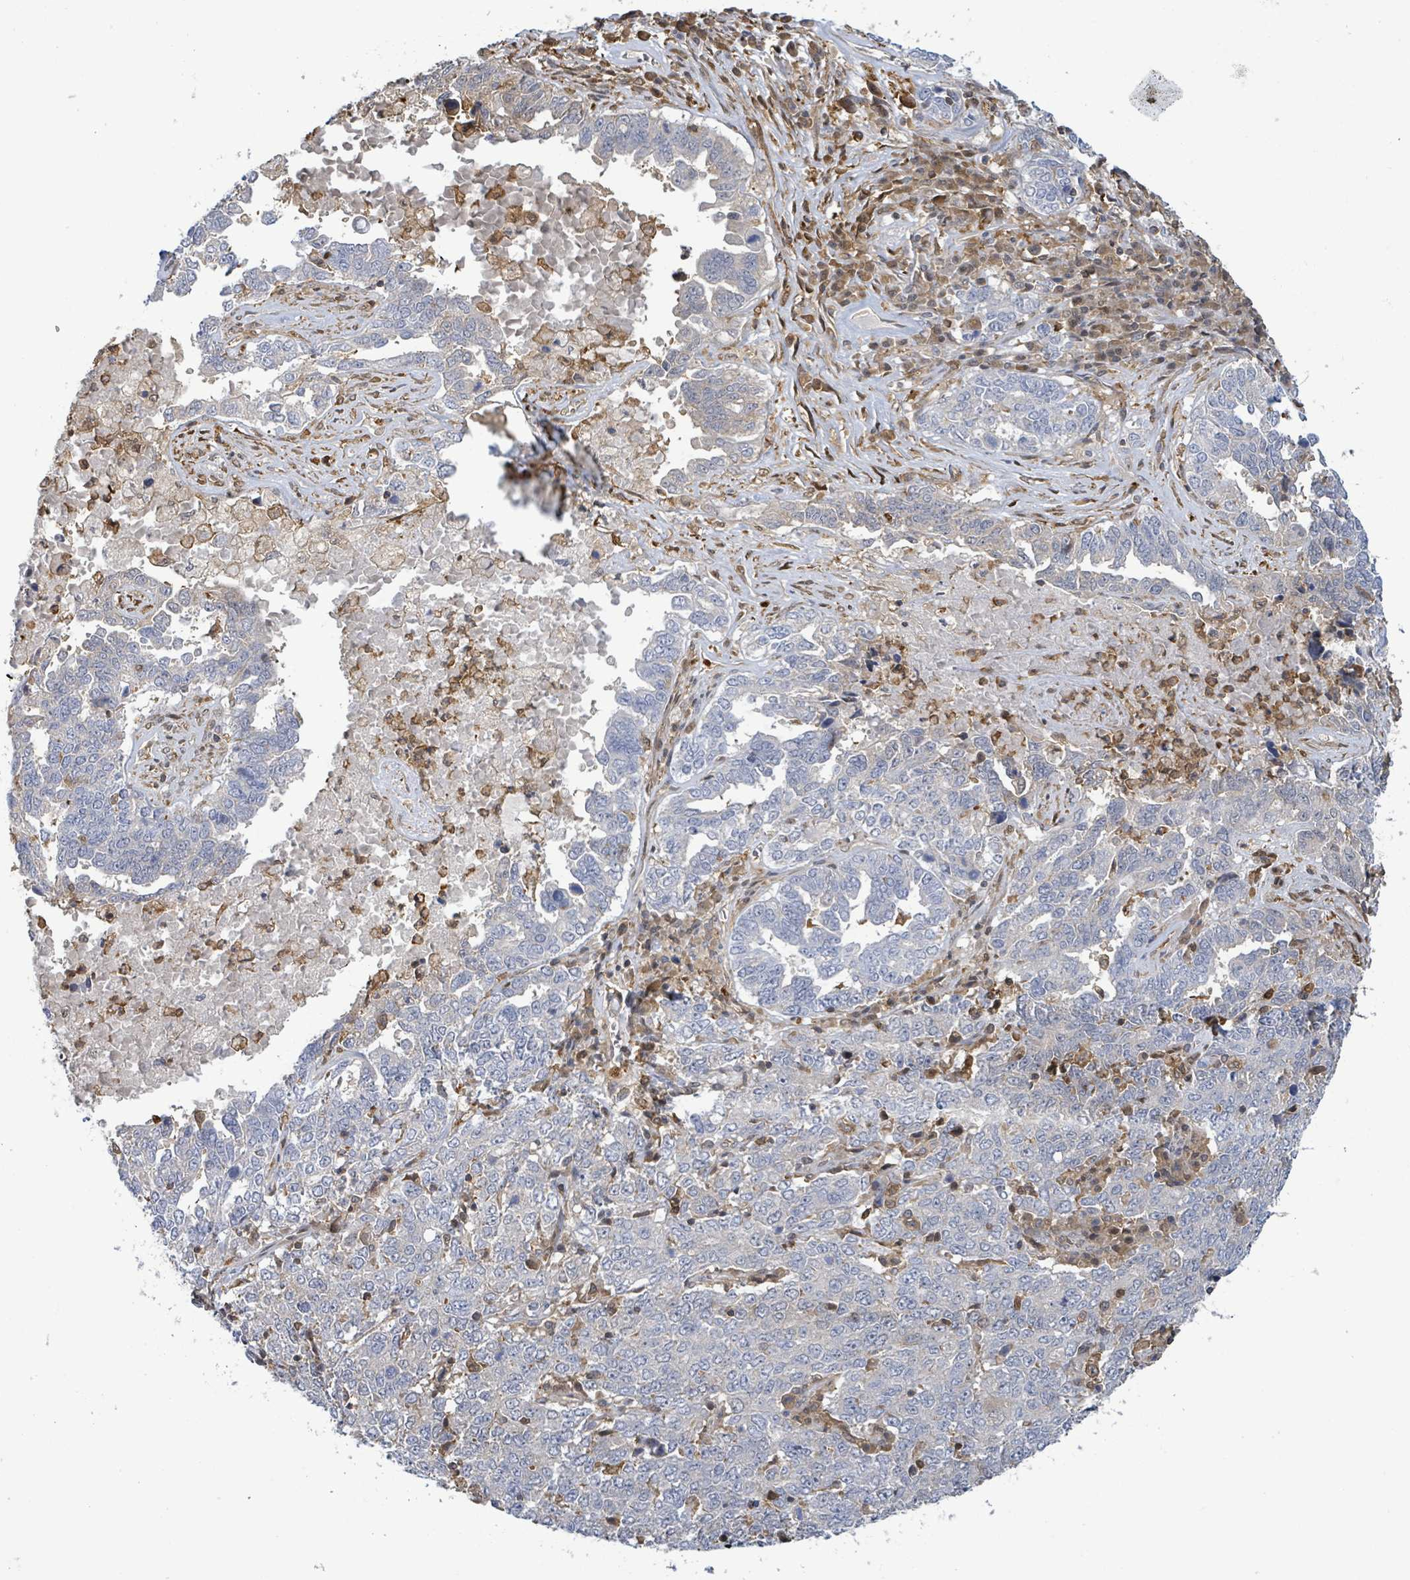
{"staining": {"intensity": "negative", "quantity": "none", "location": "none"}, "tissue": "ovarian cancer", "cell_type": "Tumor cells", "image_type": "cancer", "snomed": [{"axis": "morphology", "description": "Carcinoma, endometroid"}, {"axis": "topography", "description": "Ovary"}], "caption": "Immunohistochemistry micrograph of neoplastic tissue: human ovarian cancer stained with DAB shows no significant protein staining in tumor cells. Nuclei are stained in blue.", "gene": "PGAM1", "patient": {"sex": "female", "age": 62}}